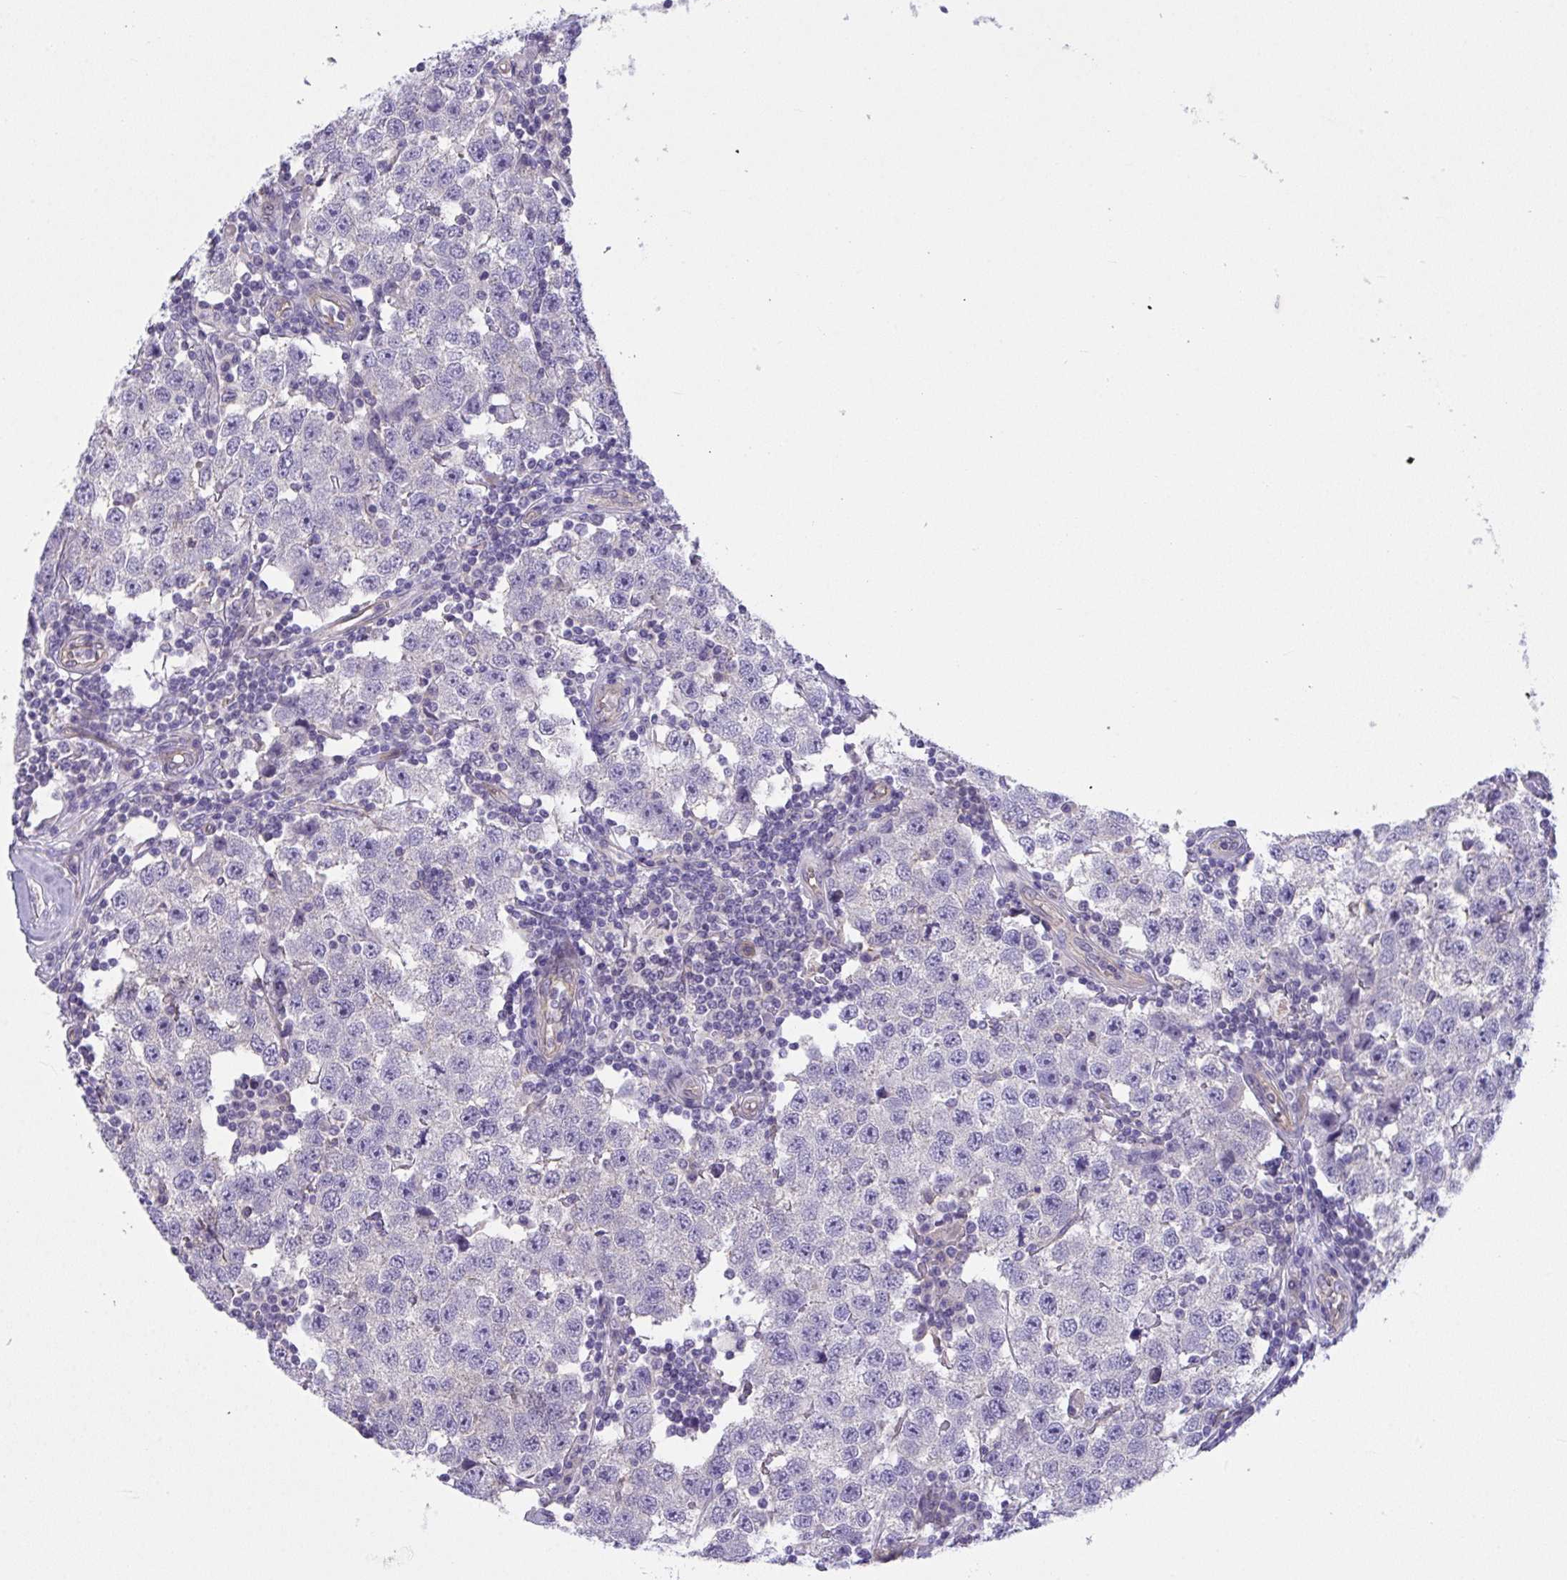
{"staining": {"intensity": "negative", "quantity": "none", "location": "none"}, "tissue": "testis cancer", "cell_type": "Tumor cells", "image_type": "cancer", "snomed": [{"axis": "morphology", "description": "Seminoma, NOS"}, {"axis": "topography", "description": "Testis"}], "caption": "A photomicrograph of human seminoma (testis) is negative for staining in tumor cells.", "gene": "RHOXF1", "patient": {"sex": "male", "age": 34}}